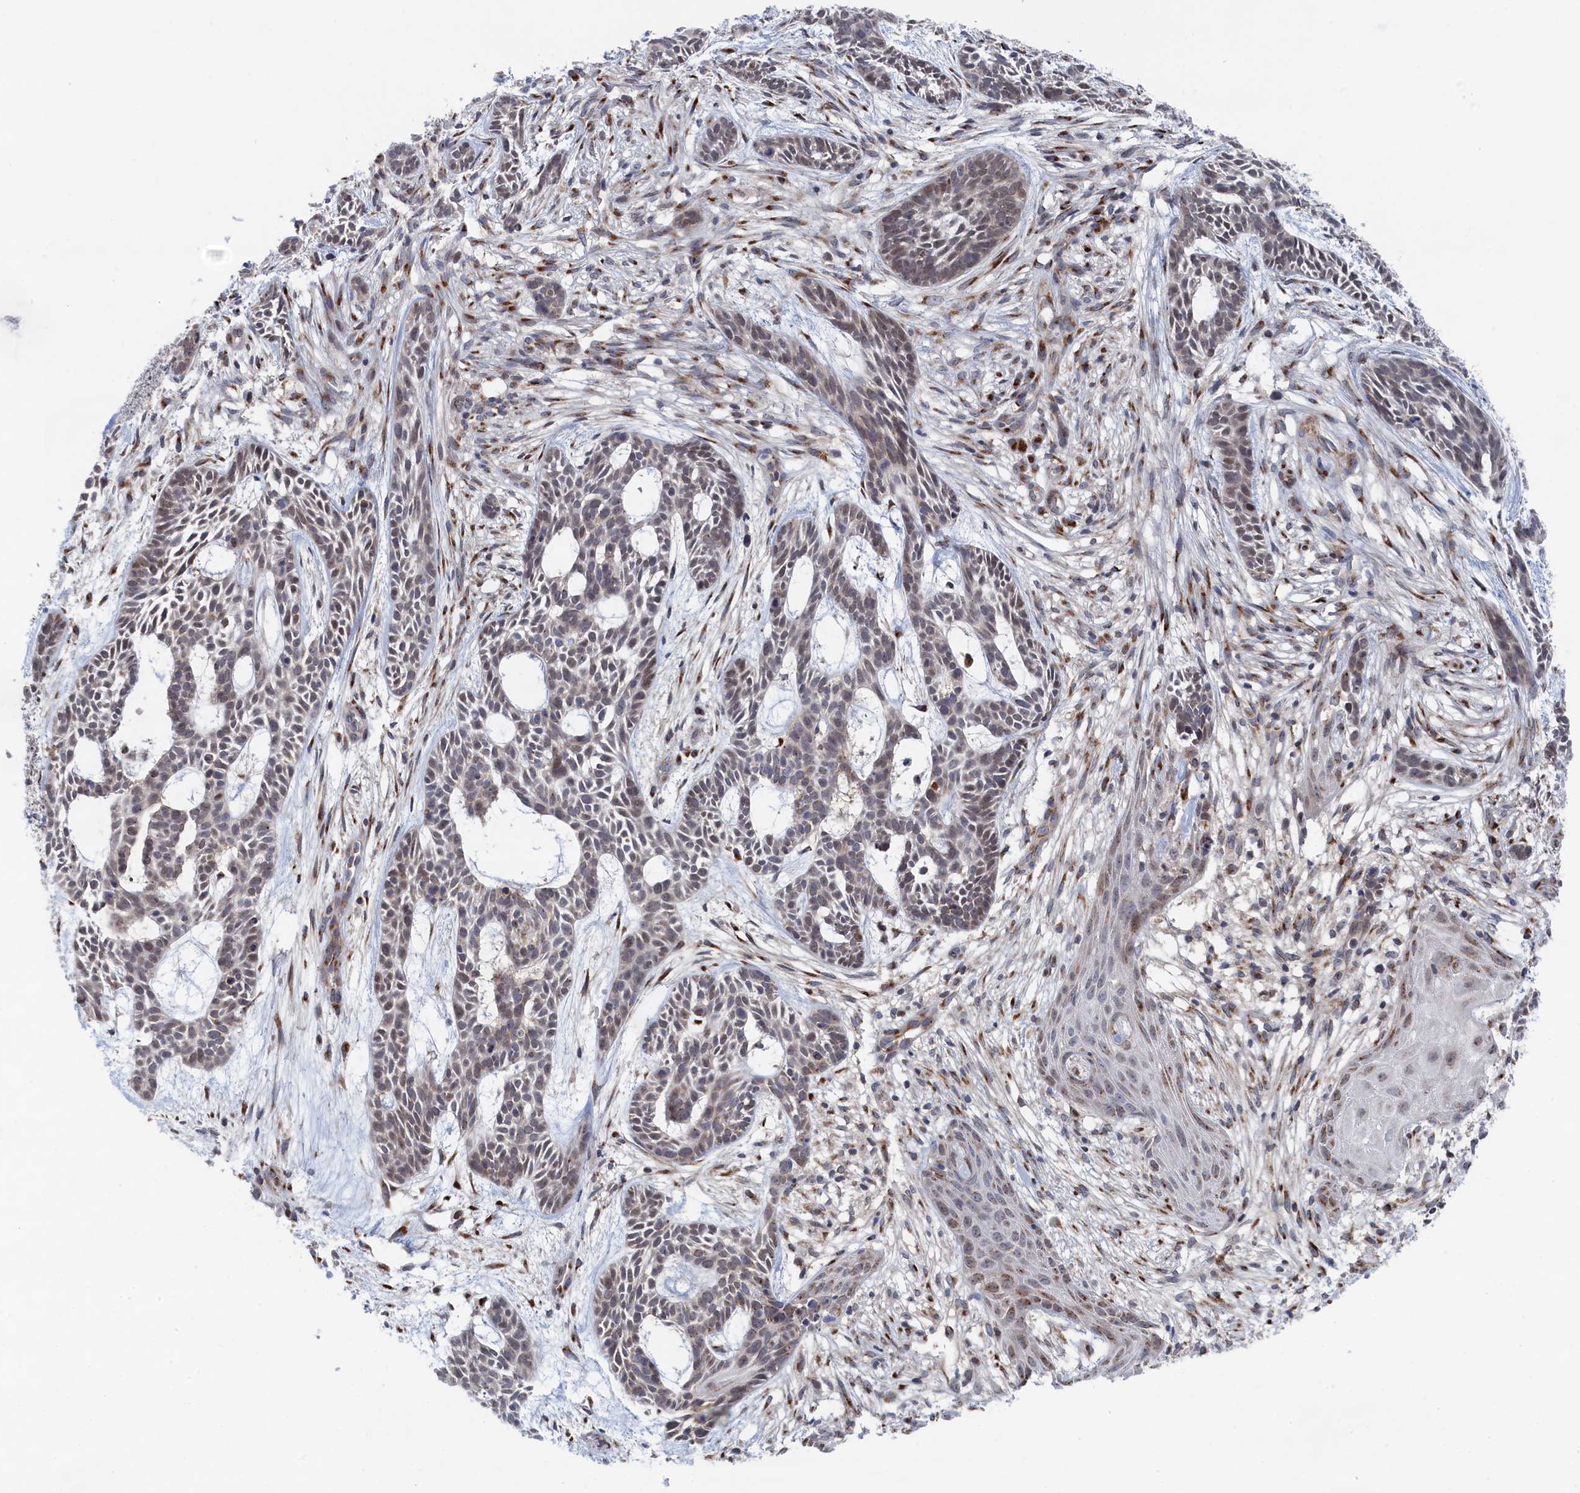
{"staining": {"intensity": "moderate", "quantity": "<25%", "location": "nuclear"}, "tissue": "skin cancer", "cell_type": "Tumor cells", "image_type": "cancer", "snomed": [{"axis": "morphology", "description": "Basal cell carcinoma"}, {"axis": "topography", "description": "Skin"}], "caption": "Protein analysis of skin cancer tissue reveals moderate nuclear positivity in about <25% of tumor cells. (IHC, brightfield microscopy, high magnification).", "gene": "IRX1", "patient": {"sex": "male", "age": 89}}